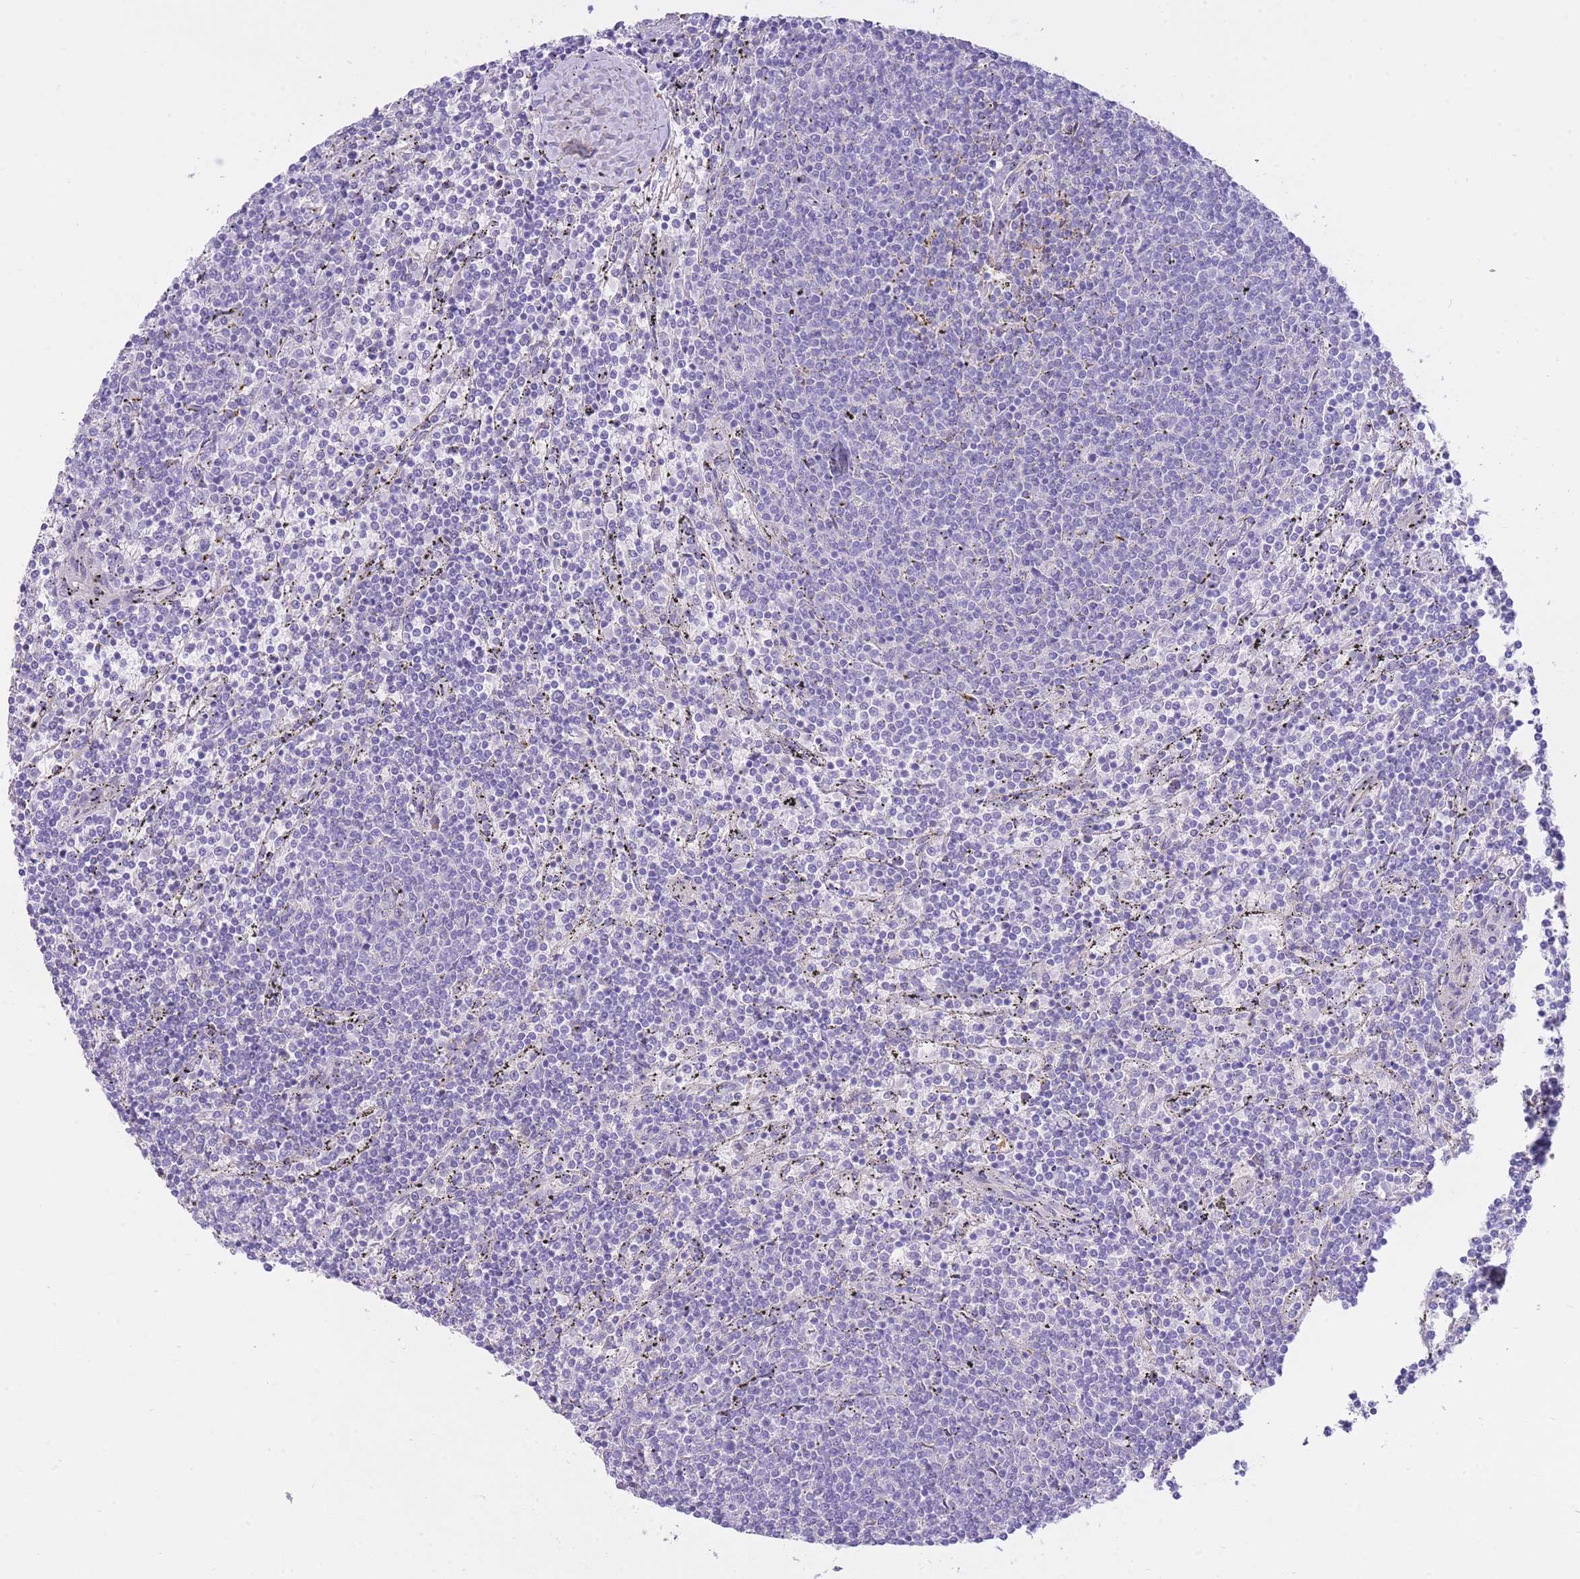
{"staining": {"intensity": "negative", "quantity": "none", "location": "none"}, "tissue": "lymphoma", "cell_type": "Tumor cells", "image_type": "cancer", "snomed": [{"axis": "morphology", "description": "Malignant lymphoma, non-Hodgkin's type, Low grade"}, {"axis": "topography", "description": "Spleen"}], "caption": "High power microscopy micrograph of an IHC micrograph of malignant lymphoma, non-Hodgkin's type (low-grade), revealing no significant staining in tumor cells.", "gene": "PGM1", "patient": {"sex": "female", "age": 50}}